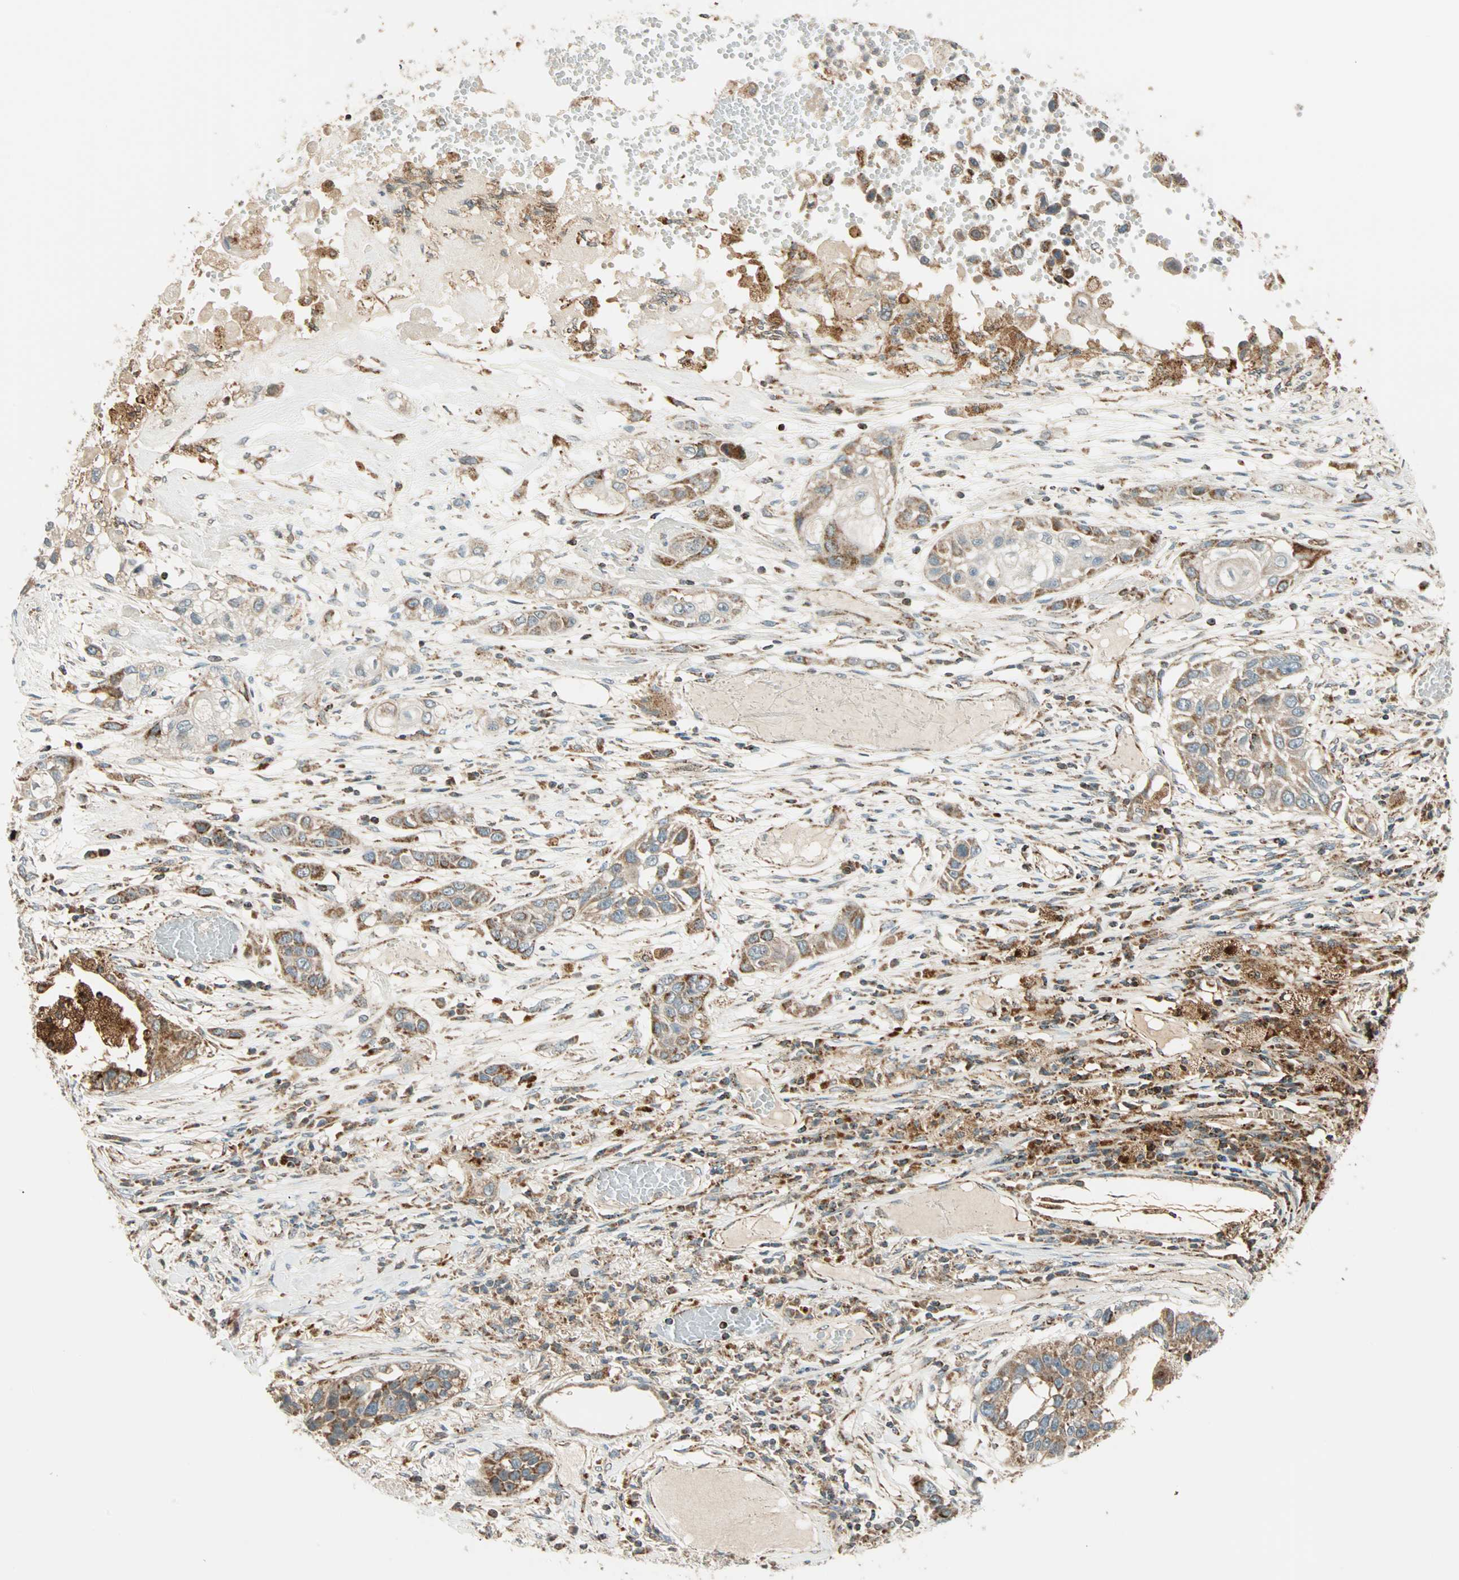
{"staining": {"intensity": "weak", "quantity": "25%-75%", "location": "cytoplasmic/membranous"}, "tissue": "lung cancer", "cell_type": "Tumor cells", "image_type": "cancer", "snomed": [{"axis": "morphology", "description": "Squamous cell carcinoma, NOS"}, {"axis": "topography", "description": "Lung"}], "caption": "The image demonstrates a brown stain indicating the presence of a protein in the cytoplasmic/membranous of tumor cells in lung squamous cell carcinoma. The protein is shown in brown color, while the nuclei are stained blue.", "gene": "SPRY4", "patient": {"sex": "male", "age": 71}}